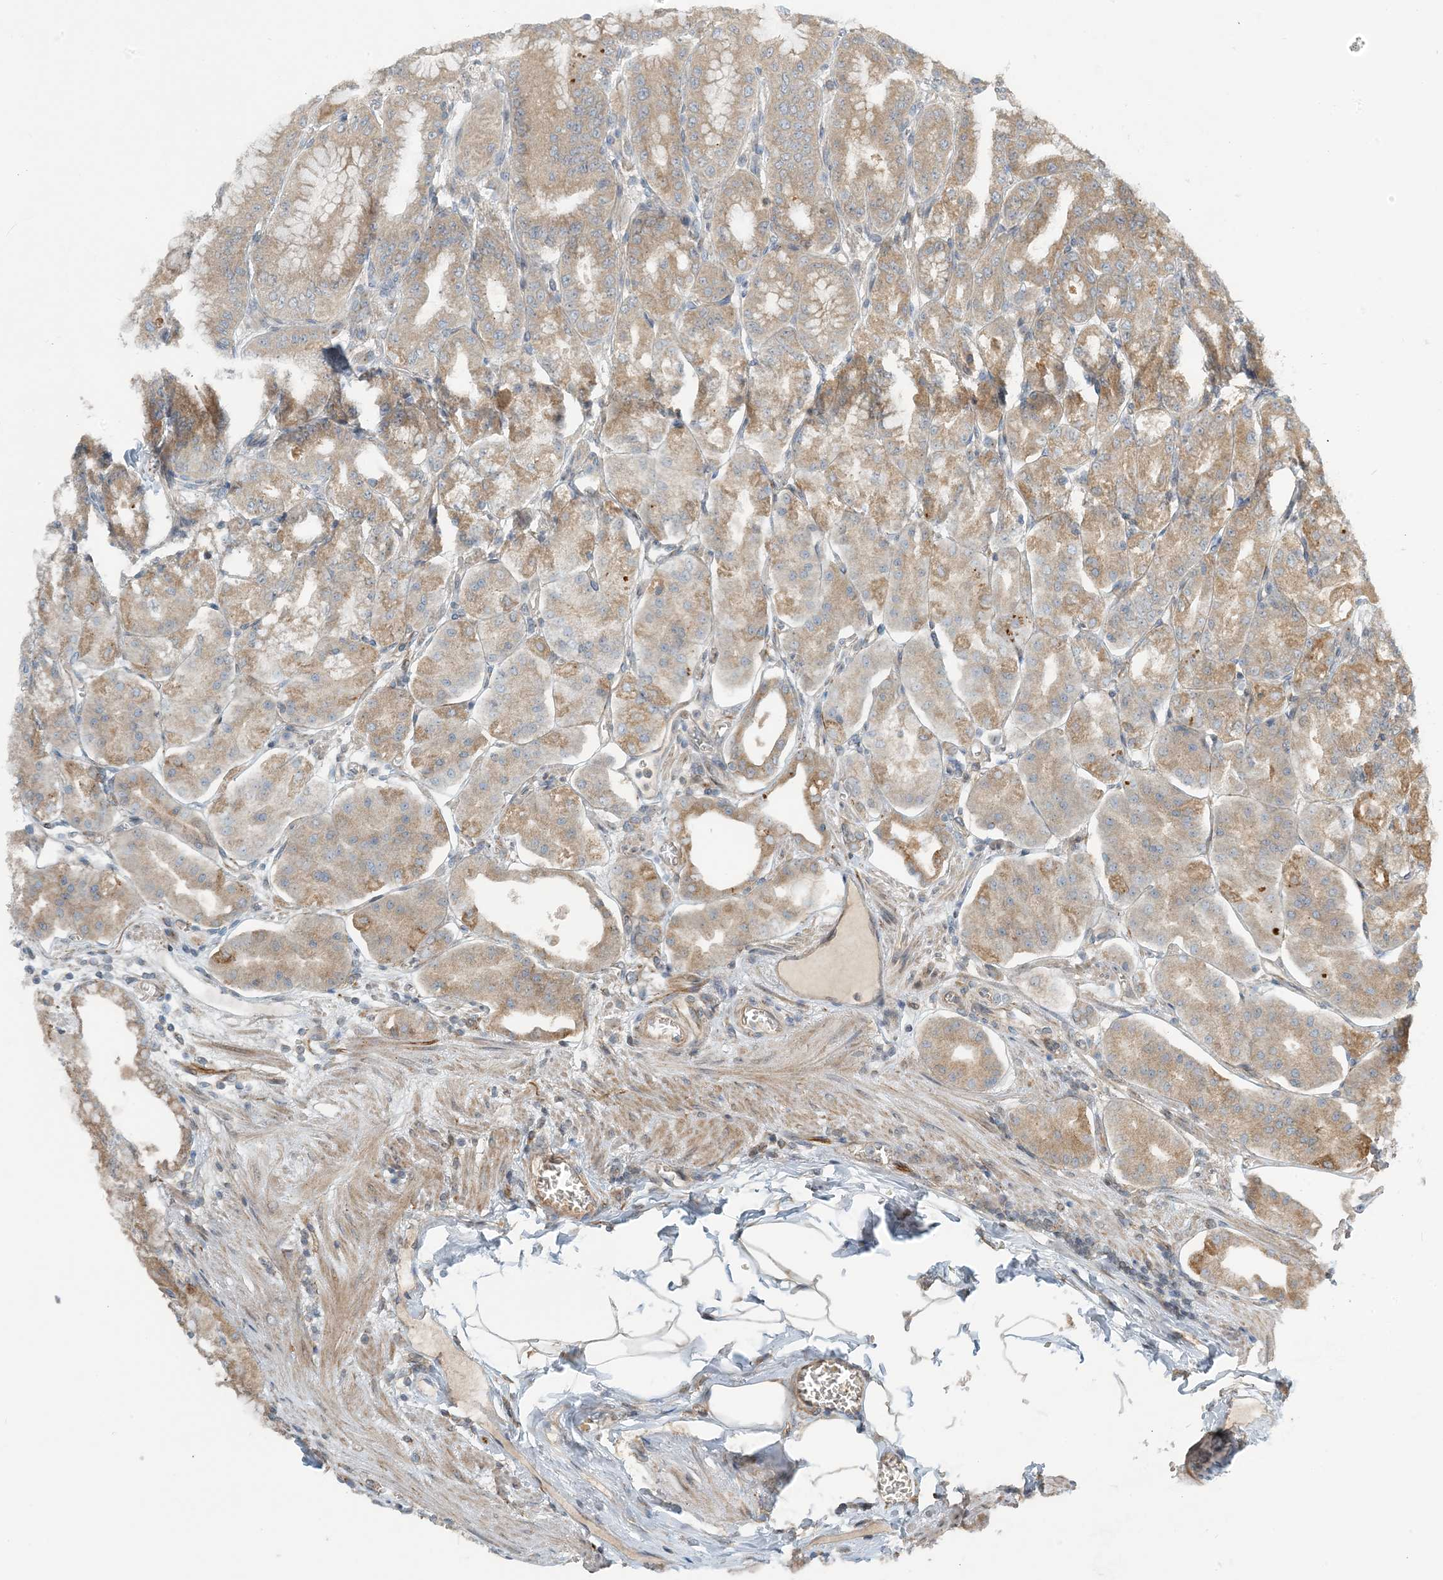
{"staining": {"intensity": "moderate", "quantity": ">75%", "location": "cytoplasmic/membranous"}, "tissue": "stomach", "cell_type": "Glandular cells", "image_type": "normal", "snomed": [{"axis": "morphology", "description": "Normal tissue, NOS"}, {"axis": "topography", "description": "Stomach, lower"}], "caption": "Immunohistochemistry (IHC) (DAB (3,3'-diaminobenzidine)) staining of normal stomach demonstrates moderate cytoplasmic/membranous protein staining in about >75% of glandular cells.", "gene": "ZBTB3", "patient": {"sex": "male", "age": 71}}